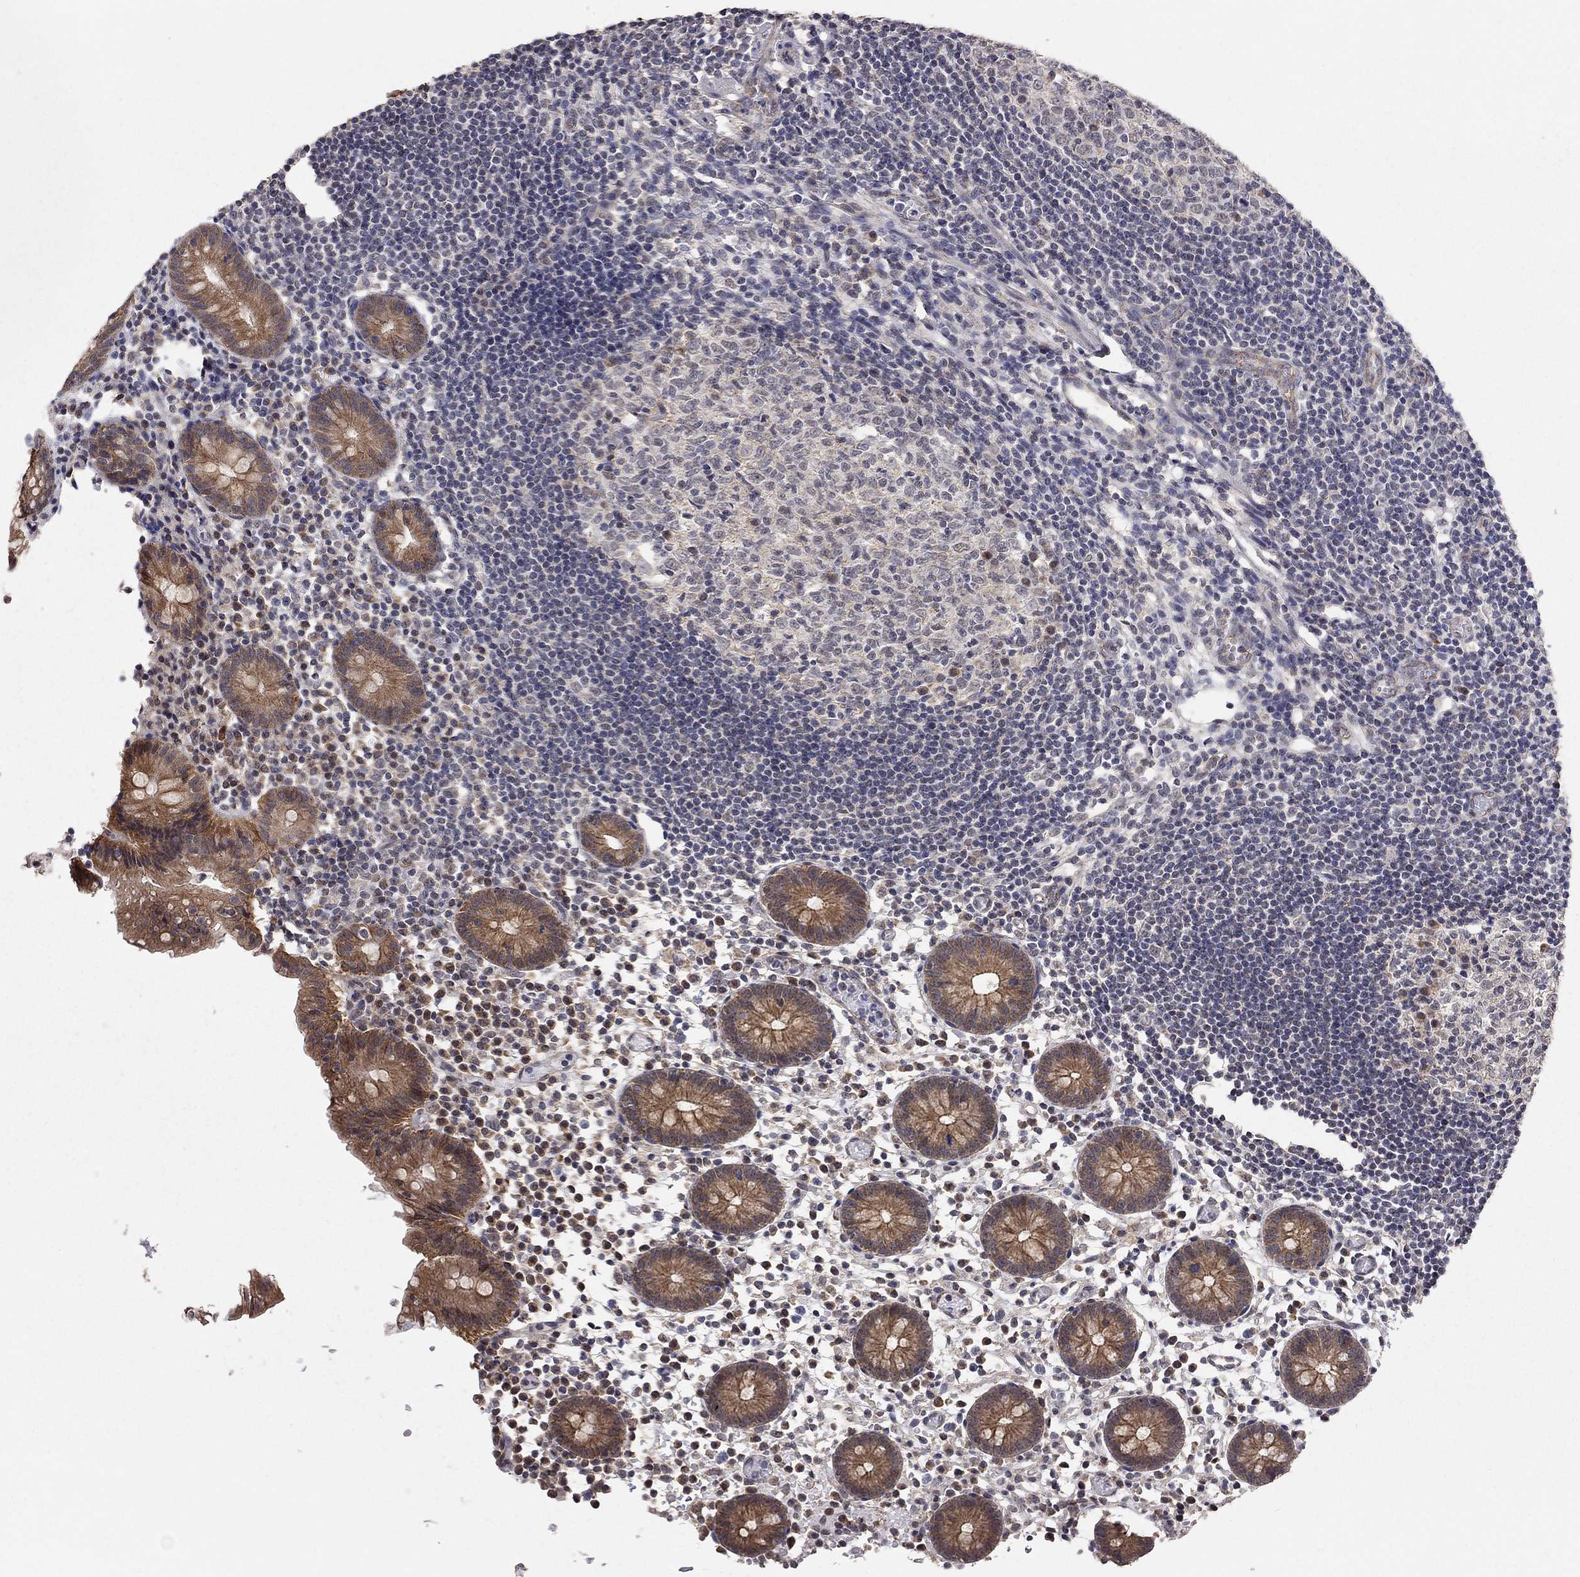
{"staining": {"intensity": "strong", "quantity": "25%-75%", "location": "cytoplasmic/membranous"}, "tissue": "appendix", "cell_type": "Glandular cells", "image_type": "normal", "snomed": [{"axis": "morphology", "description": "Normal tissue, NOS"}, {"axis": "topography", "description": "Appendix"}], "caption": "Immunohistochemical staining of unremarkable human appendix shows strong cytoplasmic/membranous protein staining in approximately 25%-75% of glandular cells. (Brightfield microscopy of DAB IHC at high magnification).", "gene": "ANKRA2", "patient": {"sex": "female", "age": 40}}